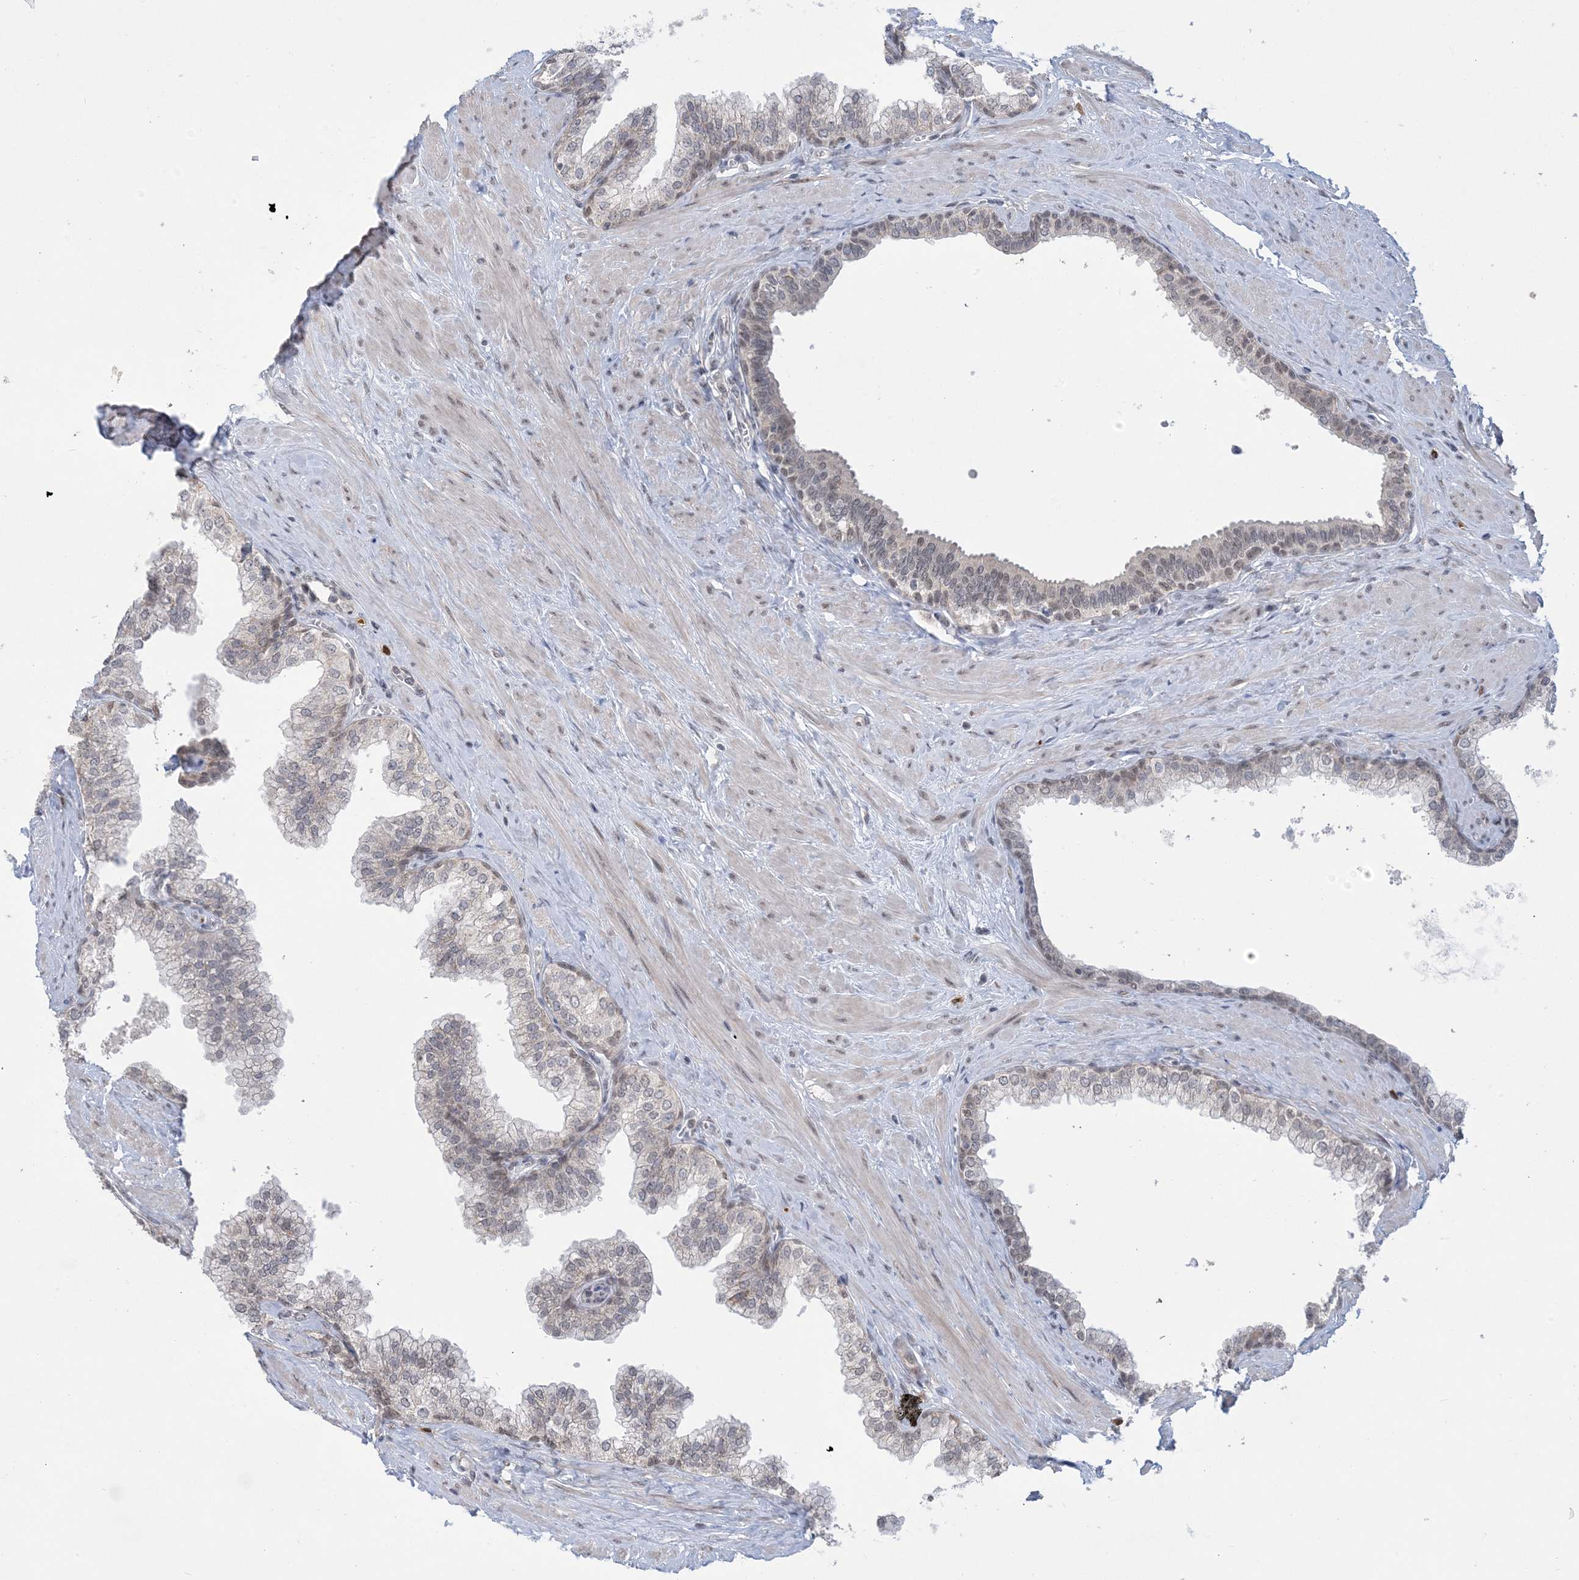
{"staining": {"intensity": "weak", "quantity": "<25%", "location": "cytoplasmic/membranous,nuclear"}, "tissue": "prostate", "cell_type": "Glandular cells", "image_type": "normal", "snomed": [{"axis": "morphology", "description": "Normal tissue, NOS"}, {"axis": "morphology", "description": "Urothelial carcinoma, Low grade"}, {"axis": "topography", "description": "Urinary bladder"}, {"axis": "topography", "description": "Prostate"}], "caption": "IHC histopathology image of benign prostate stained for a protein (brown), which displays no expression in glandular cells. (Brightfield microscopy of DAB IHC at high magnification).", "gene": "TRMT10C", "patient": {"sex": "male", "age": 60}}